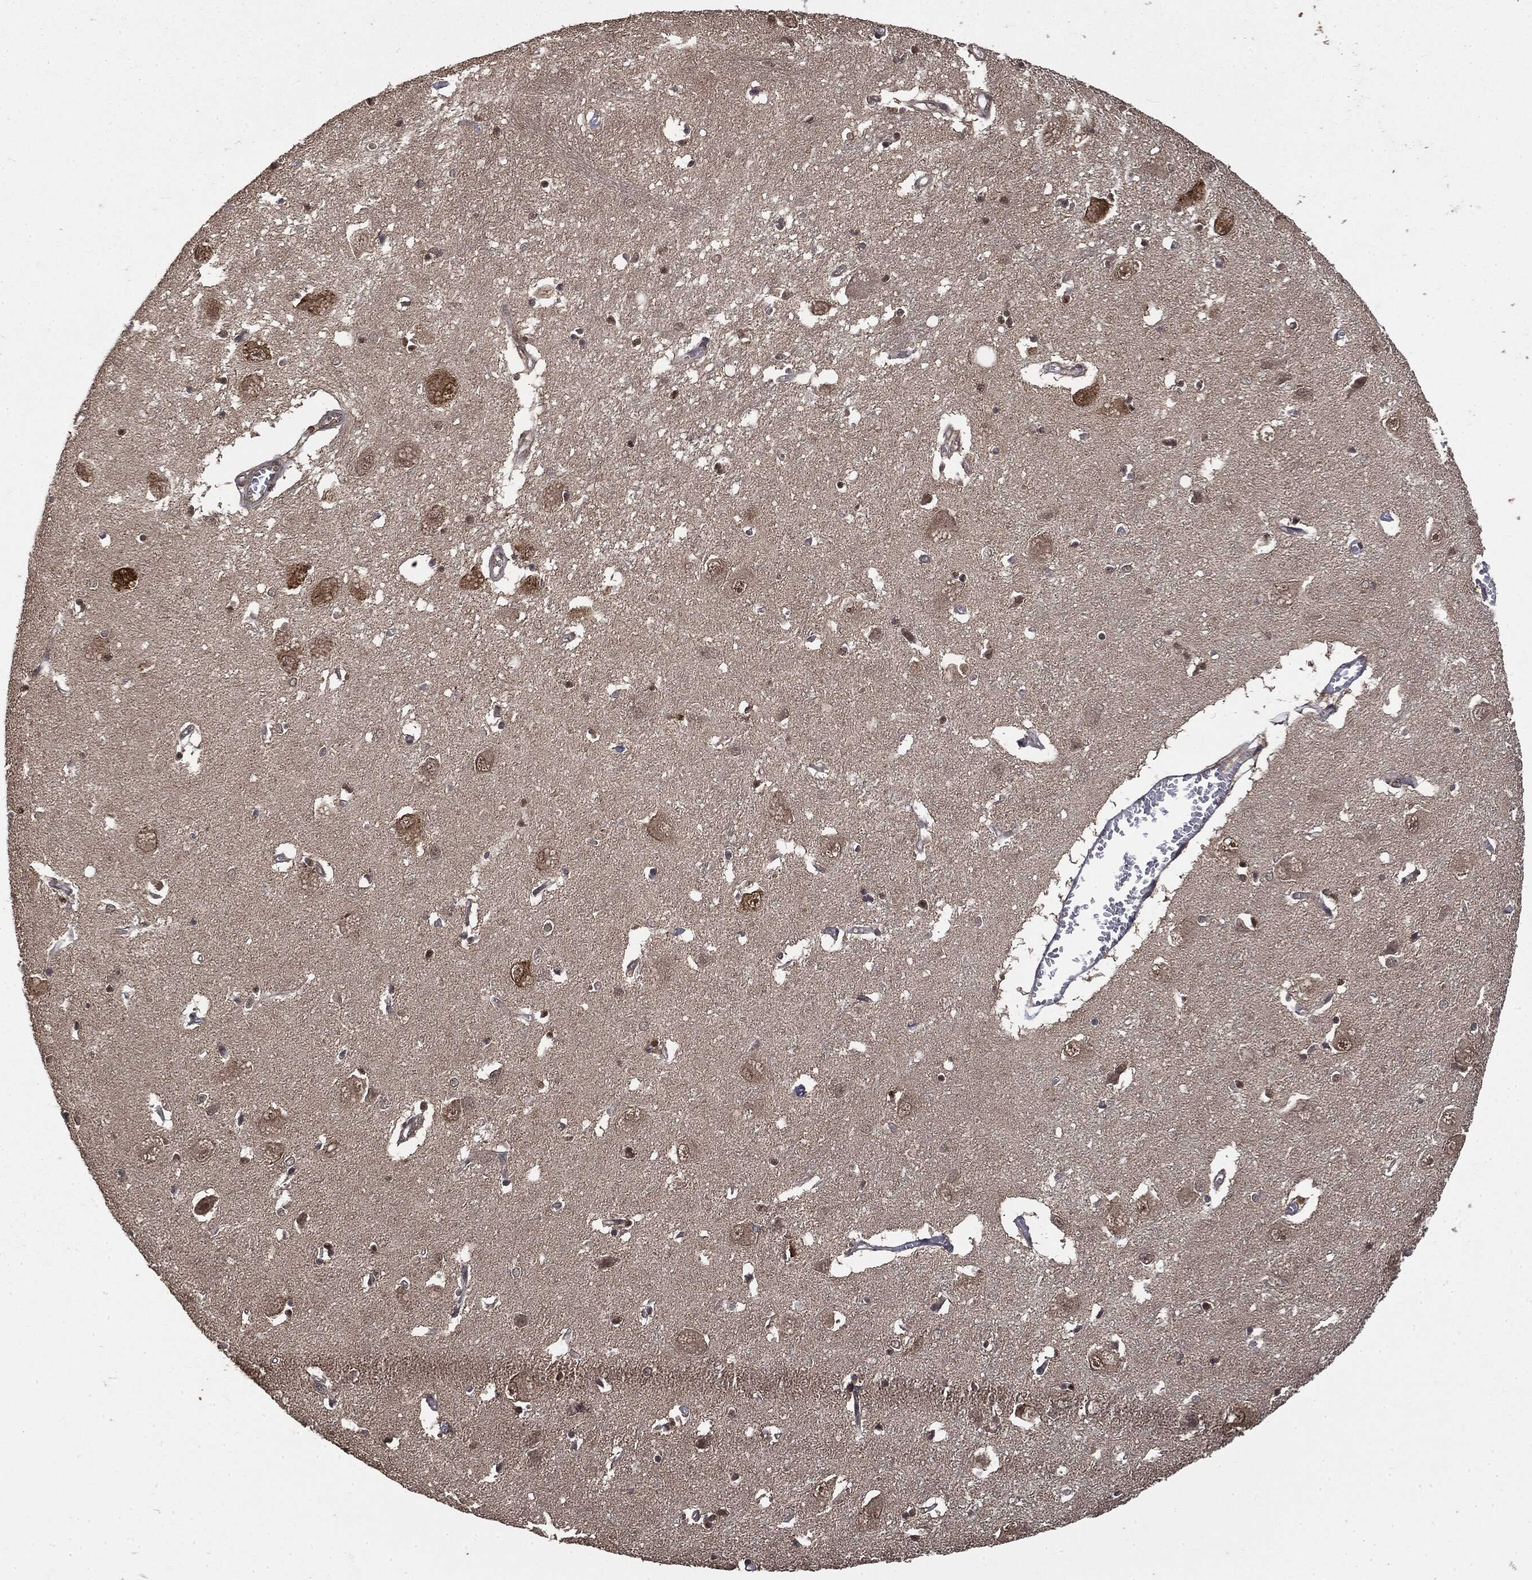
{"staining": {"intensity": "moderate", "quantity": ">75%", "location": "nuclear"}, "tissue": "caudate", "cell_type": "Glial cells", "image_type": "normal", "snomed": [{"axis": "morphology", "description": "Normal tissue, NOS"}, {"axis": "topography", "description": "Lateral ventricle wall"}], "caption": "This histopathology image demonstrates IHC staining of normal caudate, with medium moderate nuclear positivity in approximately >75% of glial cells.", "gene": "CTDP1", "patient": {"sex": "male", "age": 54}}